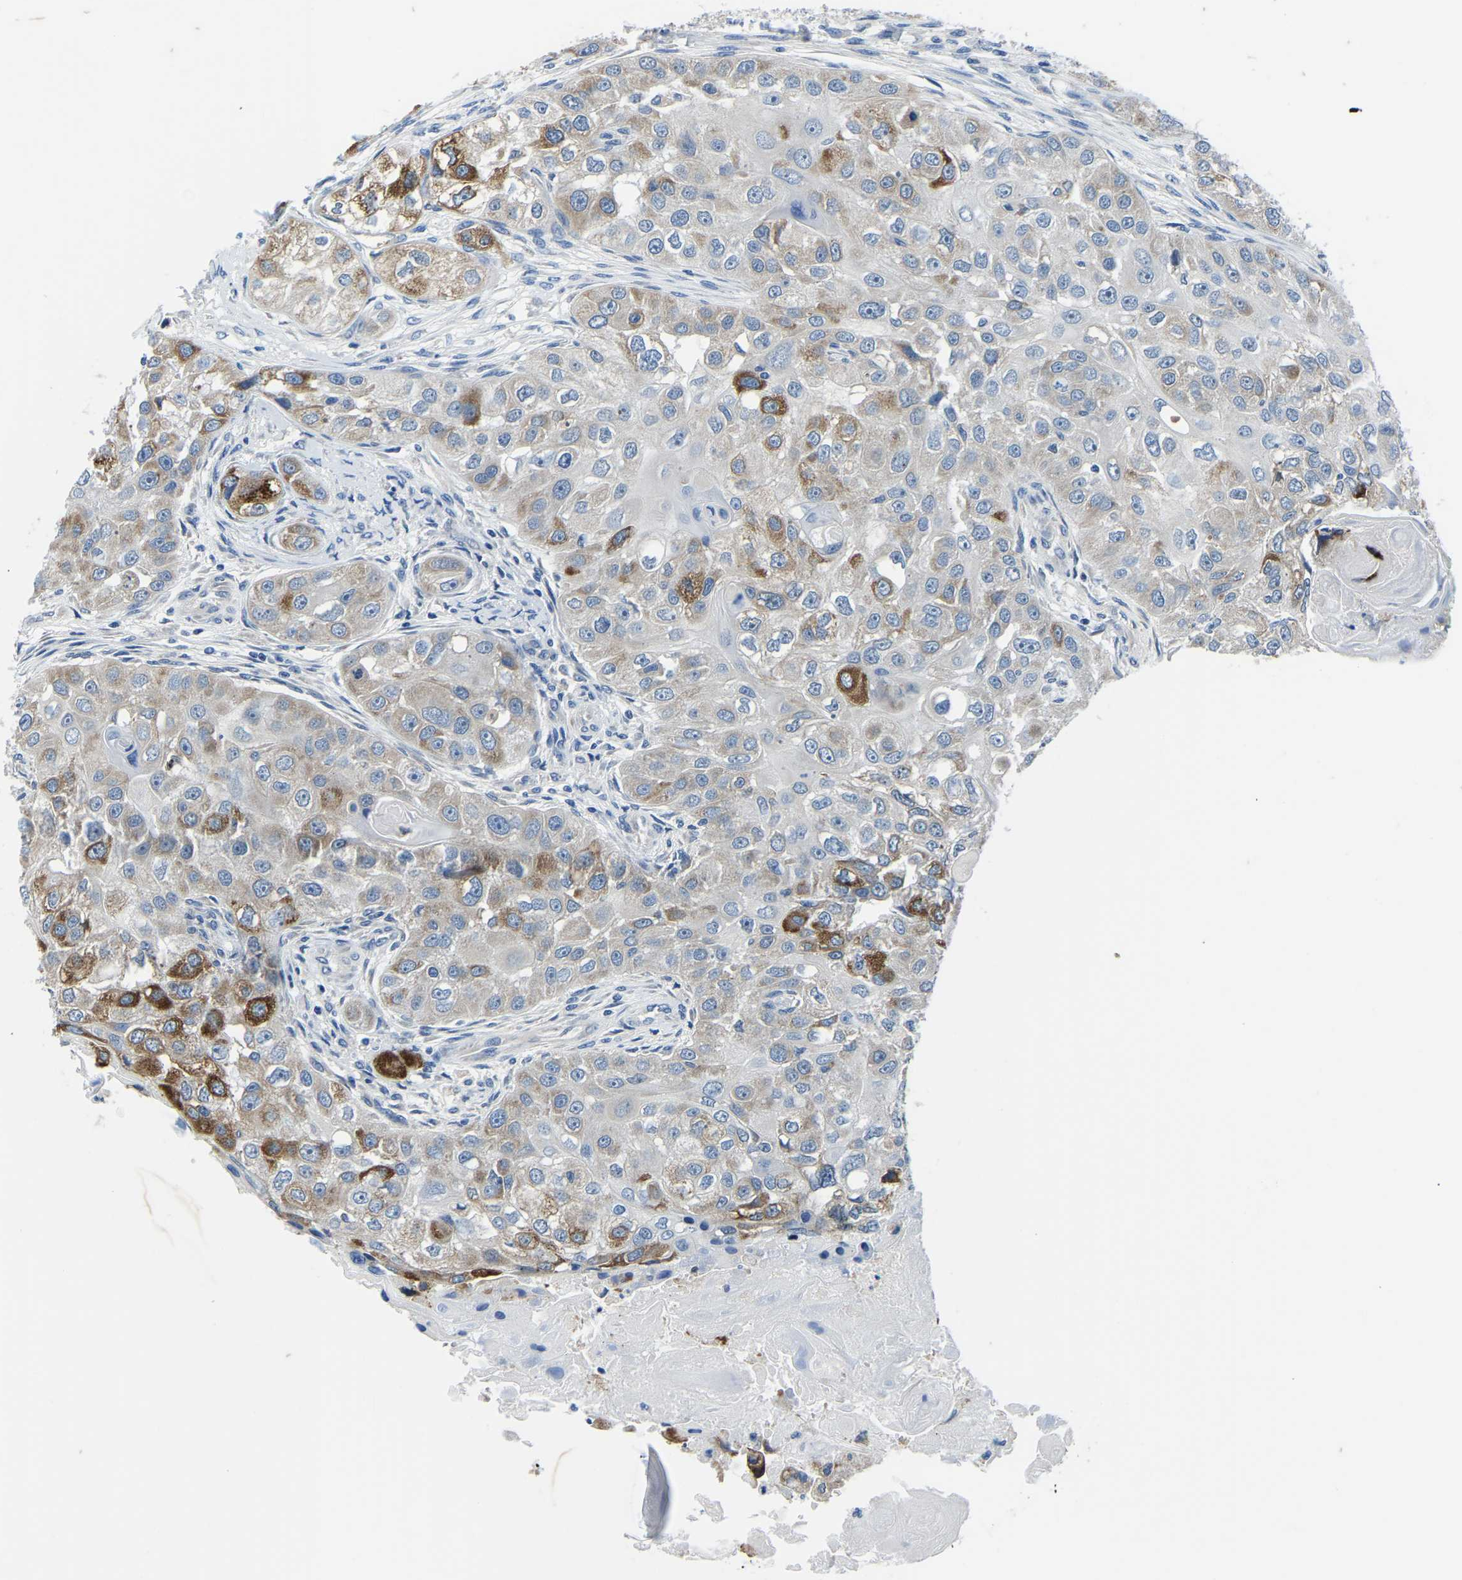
{"staining": {"intensity": "moderate", "quantity": "25%-75%", "location": "cytoplasmic/membranous"}, "tissue": "head and neck cancer", "cell_type": "Tumor cells", "image_type": "cancer", "snomed": [{"axis": "morphology", "description": "Normal tissue, NOS"}, {"axis": "morphology", "description": "Squamous cell carcinoma, NOS"}, {"axis": "topography", "description": "Skeletal muscle"}, {"axis": "topography", "description": "Head-Neck"}], "caption": "Protein staining of head and neck cancer tissue shows moderate cytoplasmic/membranous expression in about 25%-75% of tumor cells.", "gene": "LIAS", "patient": {"sex": "male", "age": 51}}